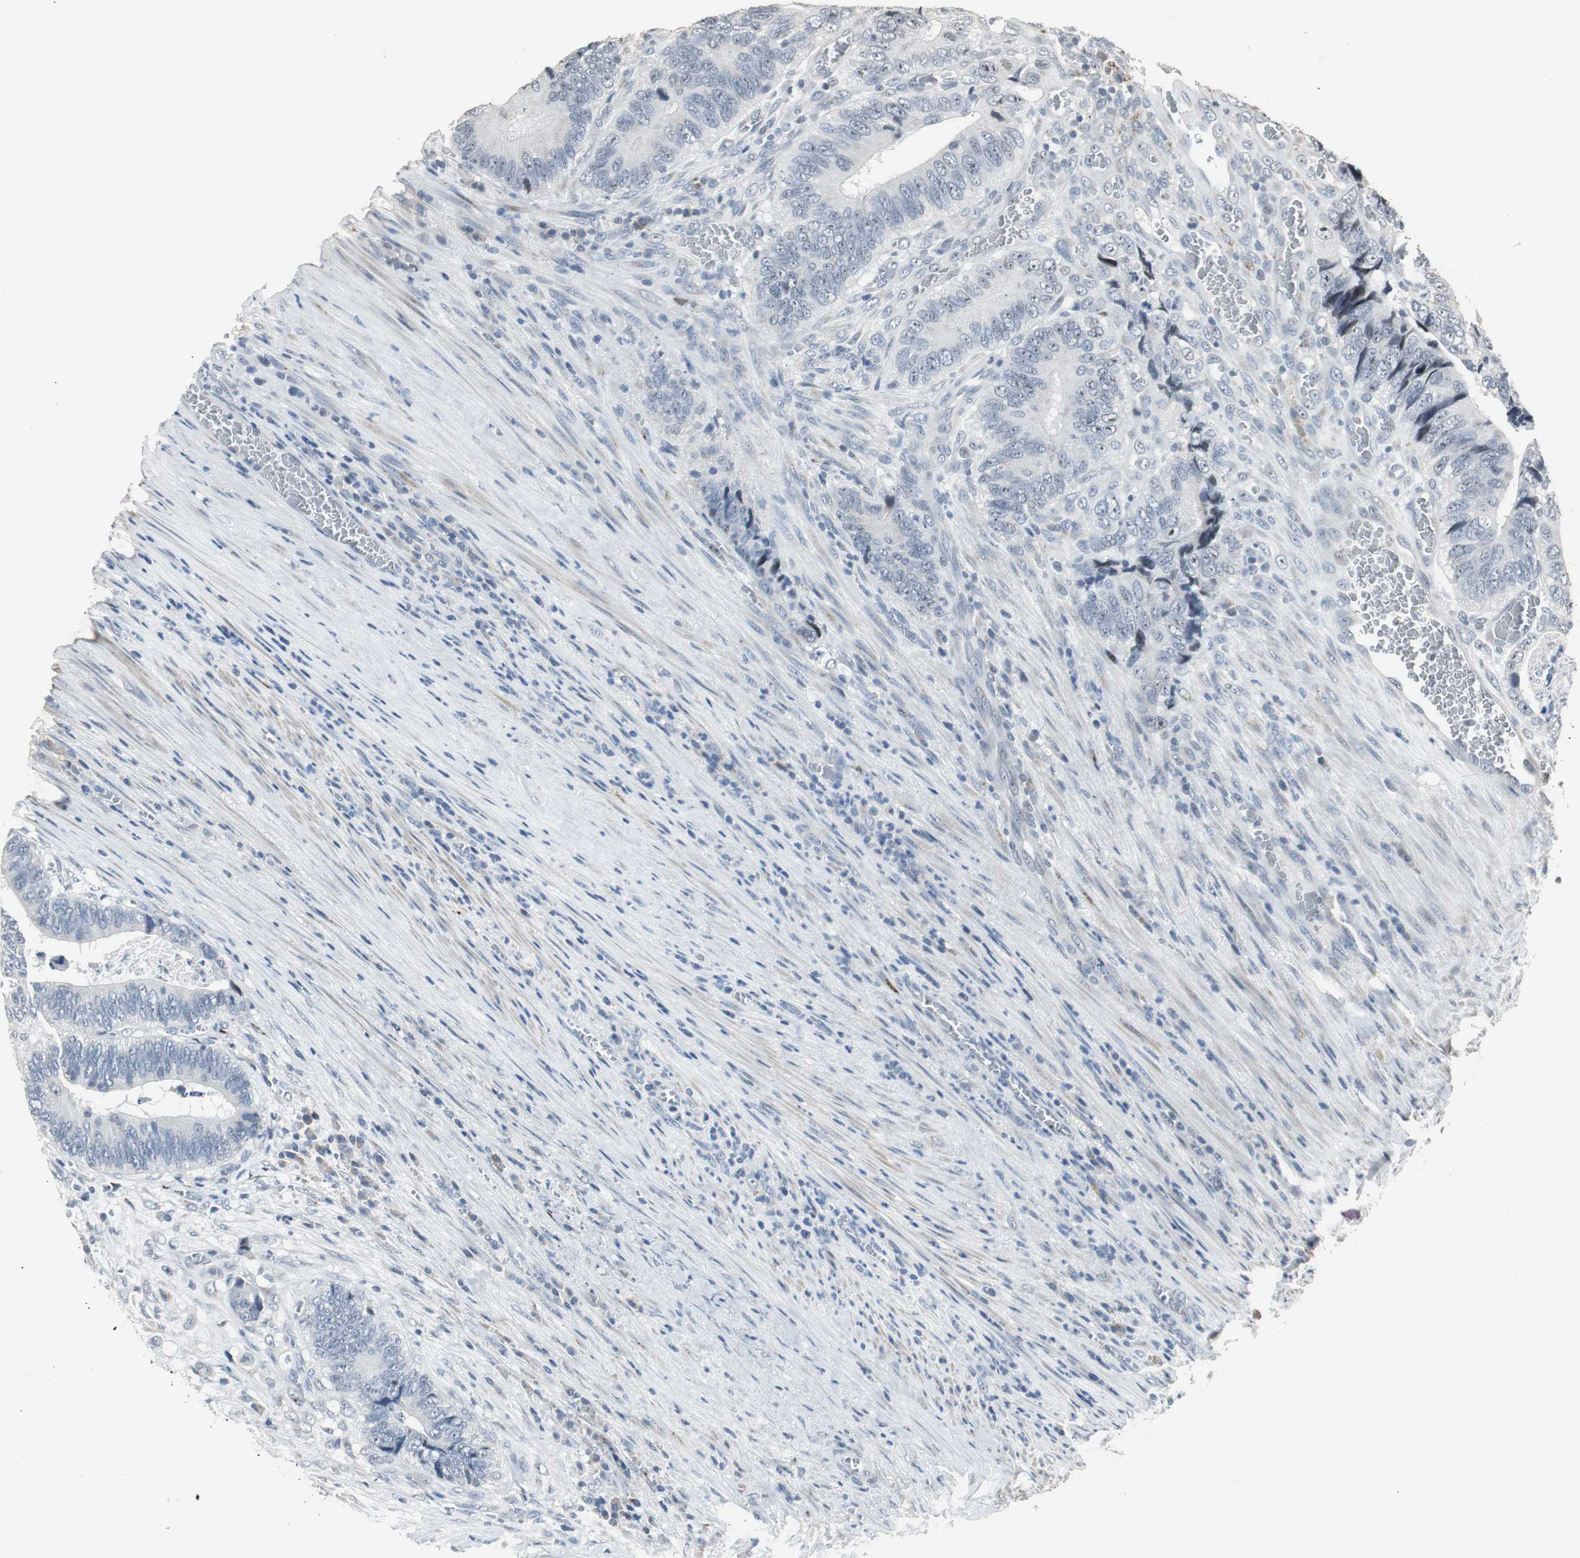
{"staining": {"intensity": "negative", "quantity": "none", "location": "none"}, "tissue": "colorectal cancer", "cell_type": "Tumor cells", "image_type": "cancer", "snomed": [{"axis": "morphology", "description": "Adenocarcinoma, NOS"}, {"axis": "topography", "description": "Colon"}], "caption": "The micrograph shows no staining of tumor cells in colorectal adenocarcinoma.", "gene": "PCYT1B", "patient": {"sex": "male", "age": 72}}